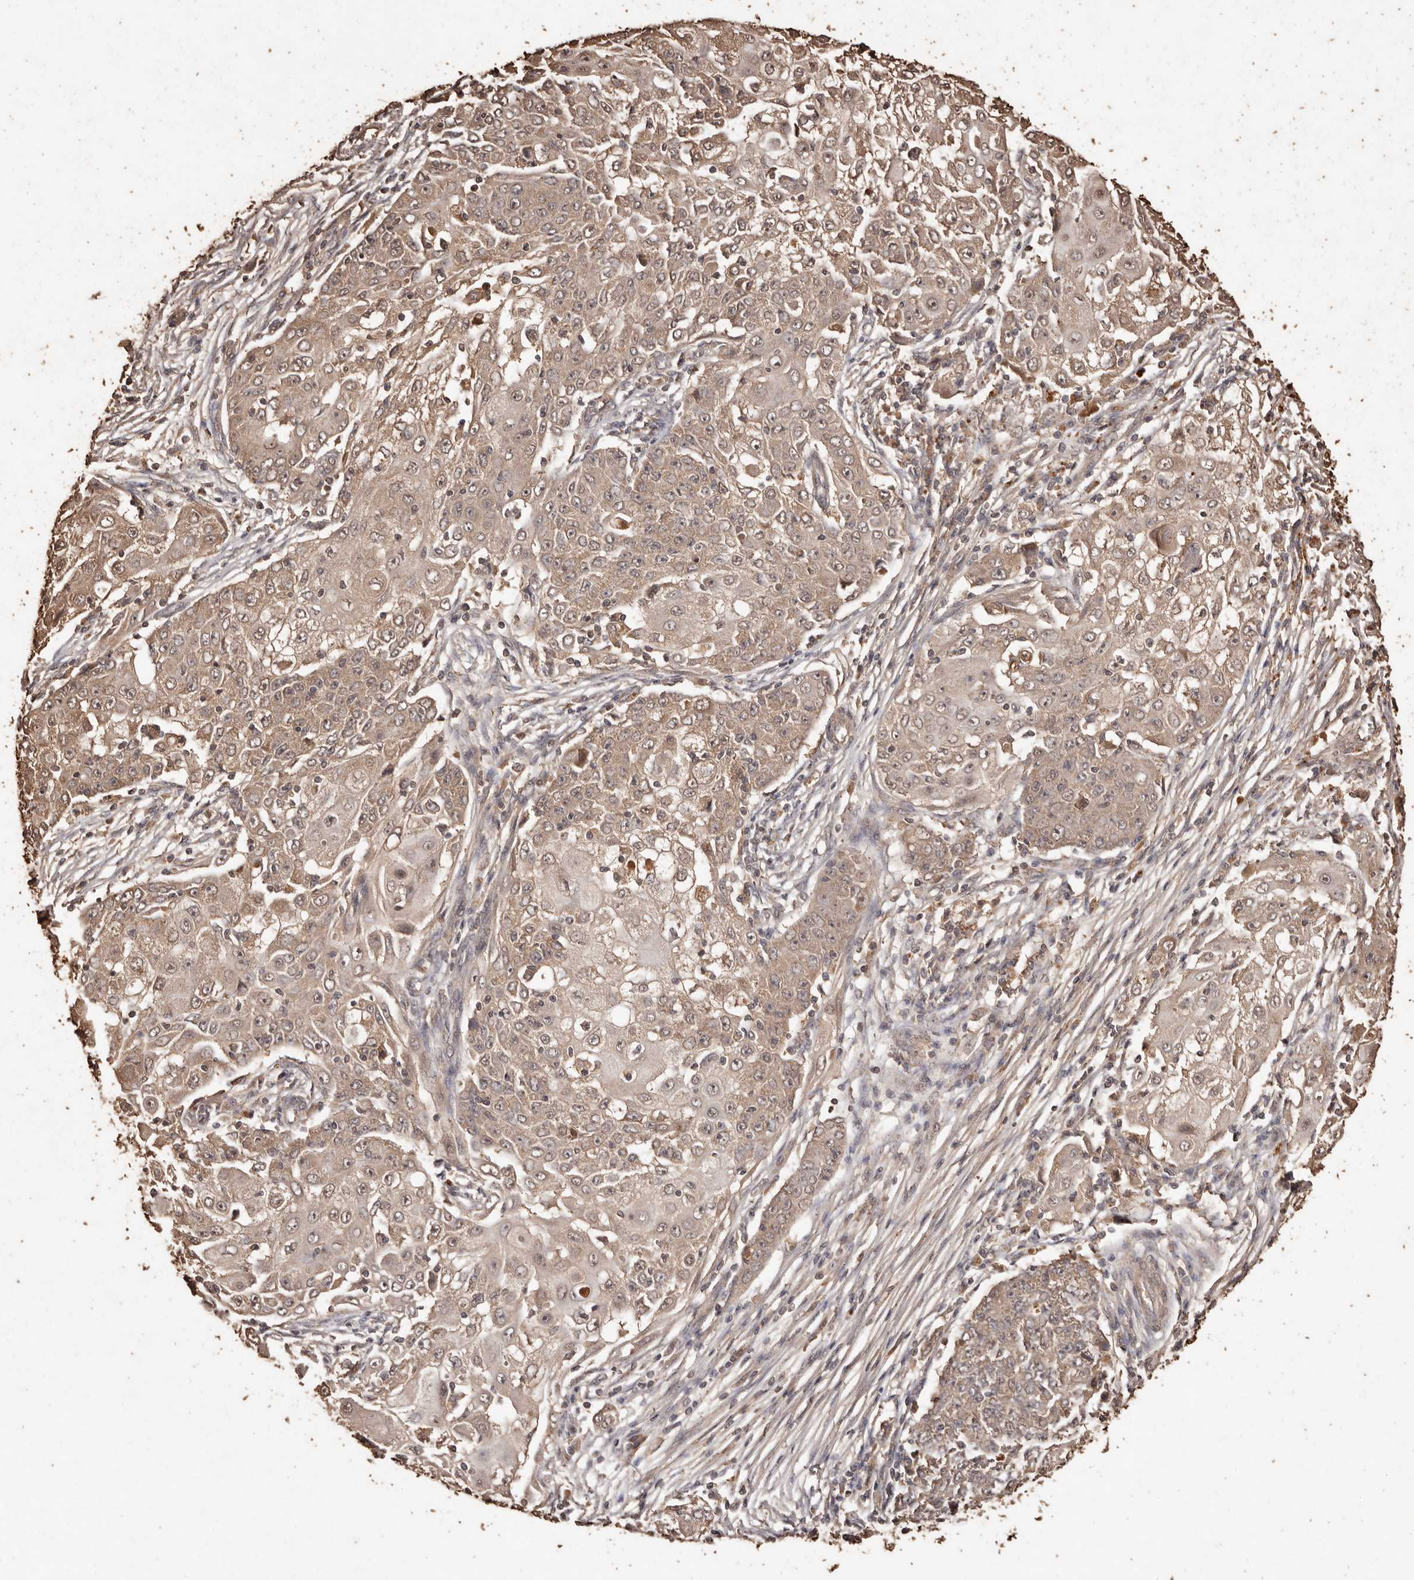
{"staining": {"intensity": "weak", "quantity": ">75%", "location": "cytoplasmic/membranous"}, "tissue": "ovarian cancer", "cell_type": "Tumor cells", "image_type": "cancer", "snomed": [{"axis": "morphology", "description": "Carcinoma, endometroid"}, {"axis": "topography", "description": "Ovary"}], "caption": "Immunohistochemistry (DAB) staining of ovarian cancer demonstrates weak cytoplasmic/membranous protein positivity in about >75% of tumor cells.", "gene": "PKDCC", "patient": {"sex": "female", "age": 42}}